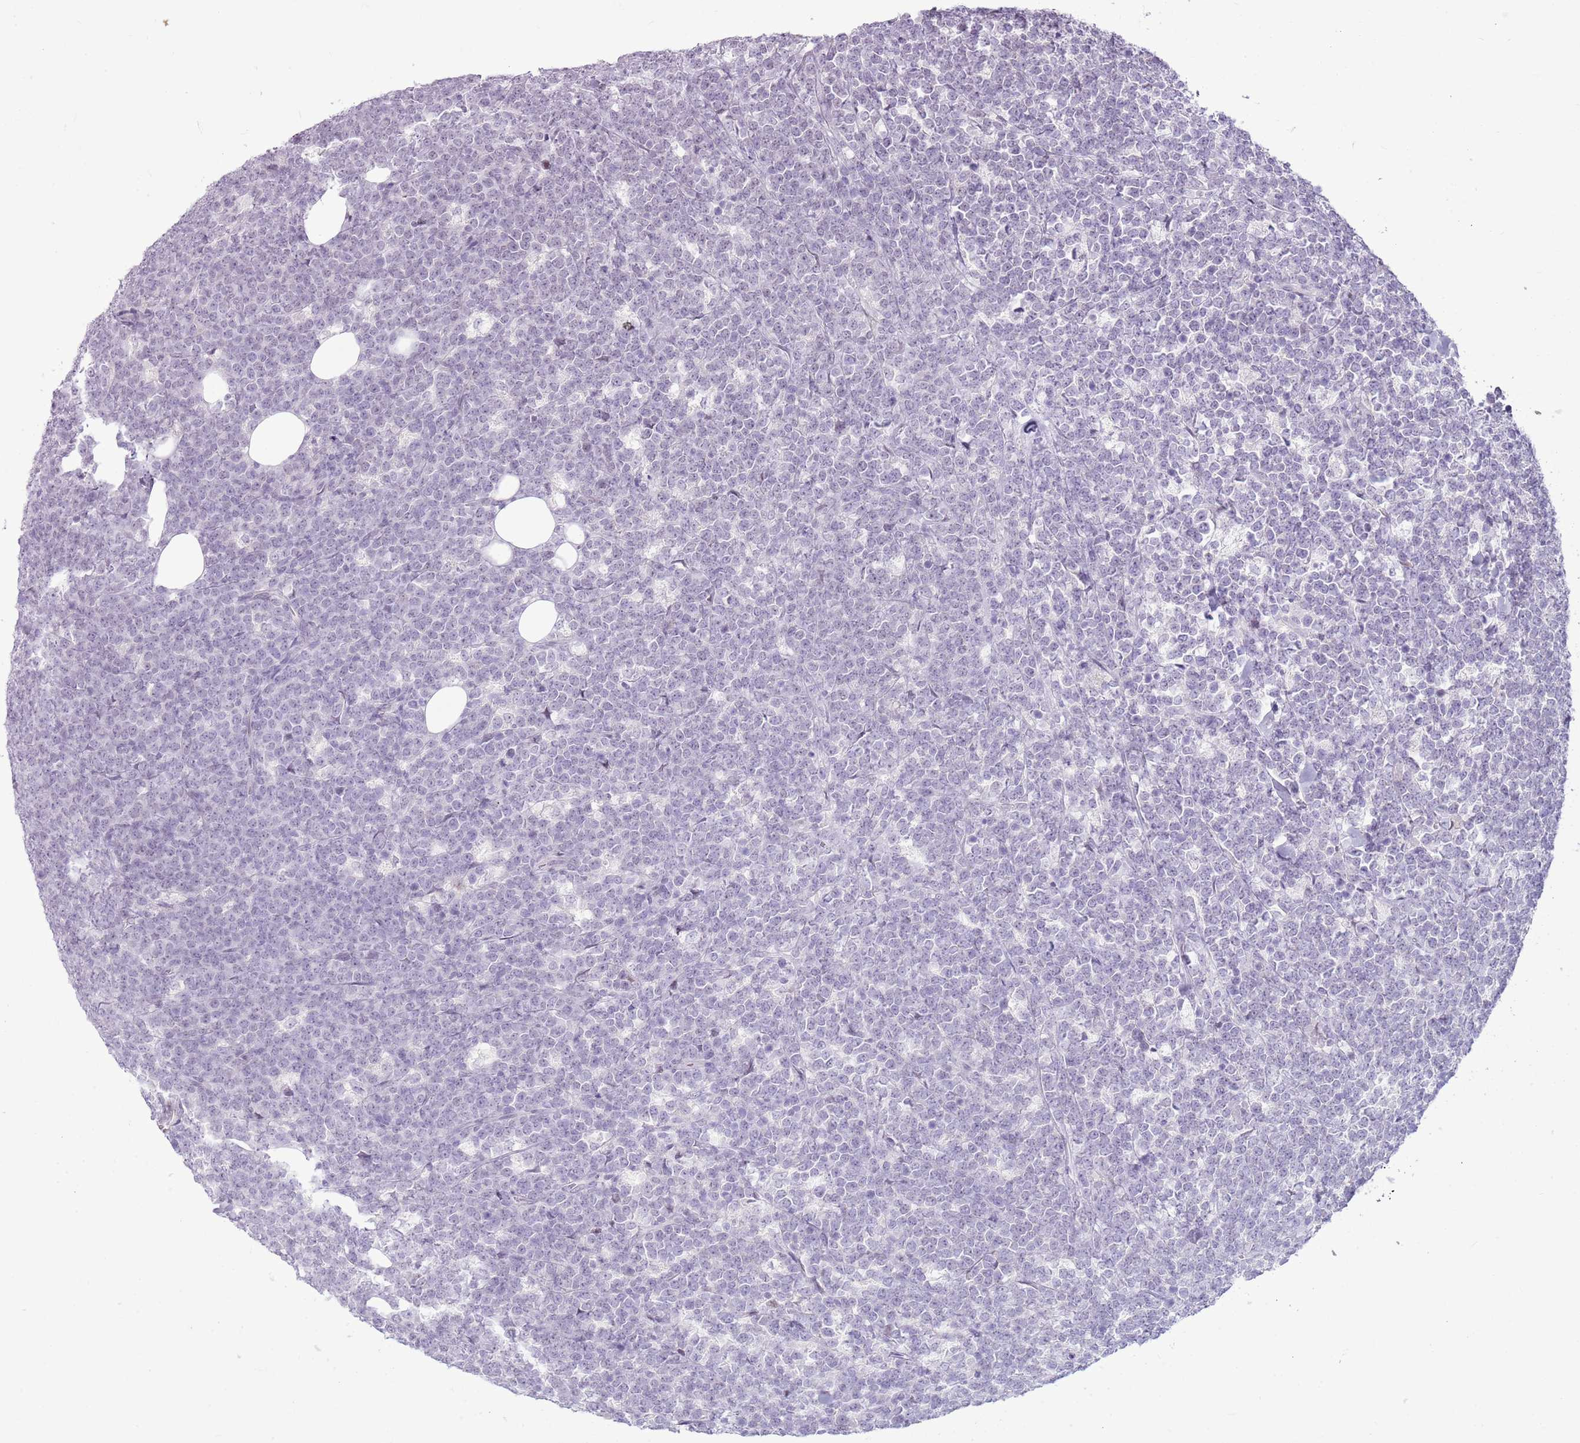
{"staining": {"intensity": "negative", "quantity": "none", "location": "none"}, "tissue": "lymphoma", "cell_type": "Tumor cells", "image_type": "cancer", "snomed": [{"axis": "morphology", "description": "Malignant lymphoma, non-Hodgkin's type, High grade"}, {"axis": "topography", "description": "Small intestine"}], "caption": "An image of human high-grade malignant lymphoma, non-Hodgkin's type is negative for staining in tumor cells. The staining was performed using DAB (3,3'-diaminobenzidine) to visualize the protein expression in brown, while the nuclei were stained in blue with hematoxylin (Magnification: 20x).", "gene": "RPL3L", "patient": {"sex": "male", "age": 8}}